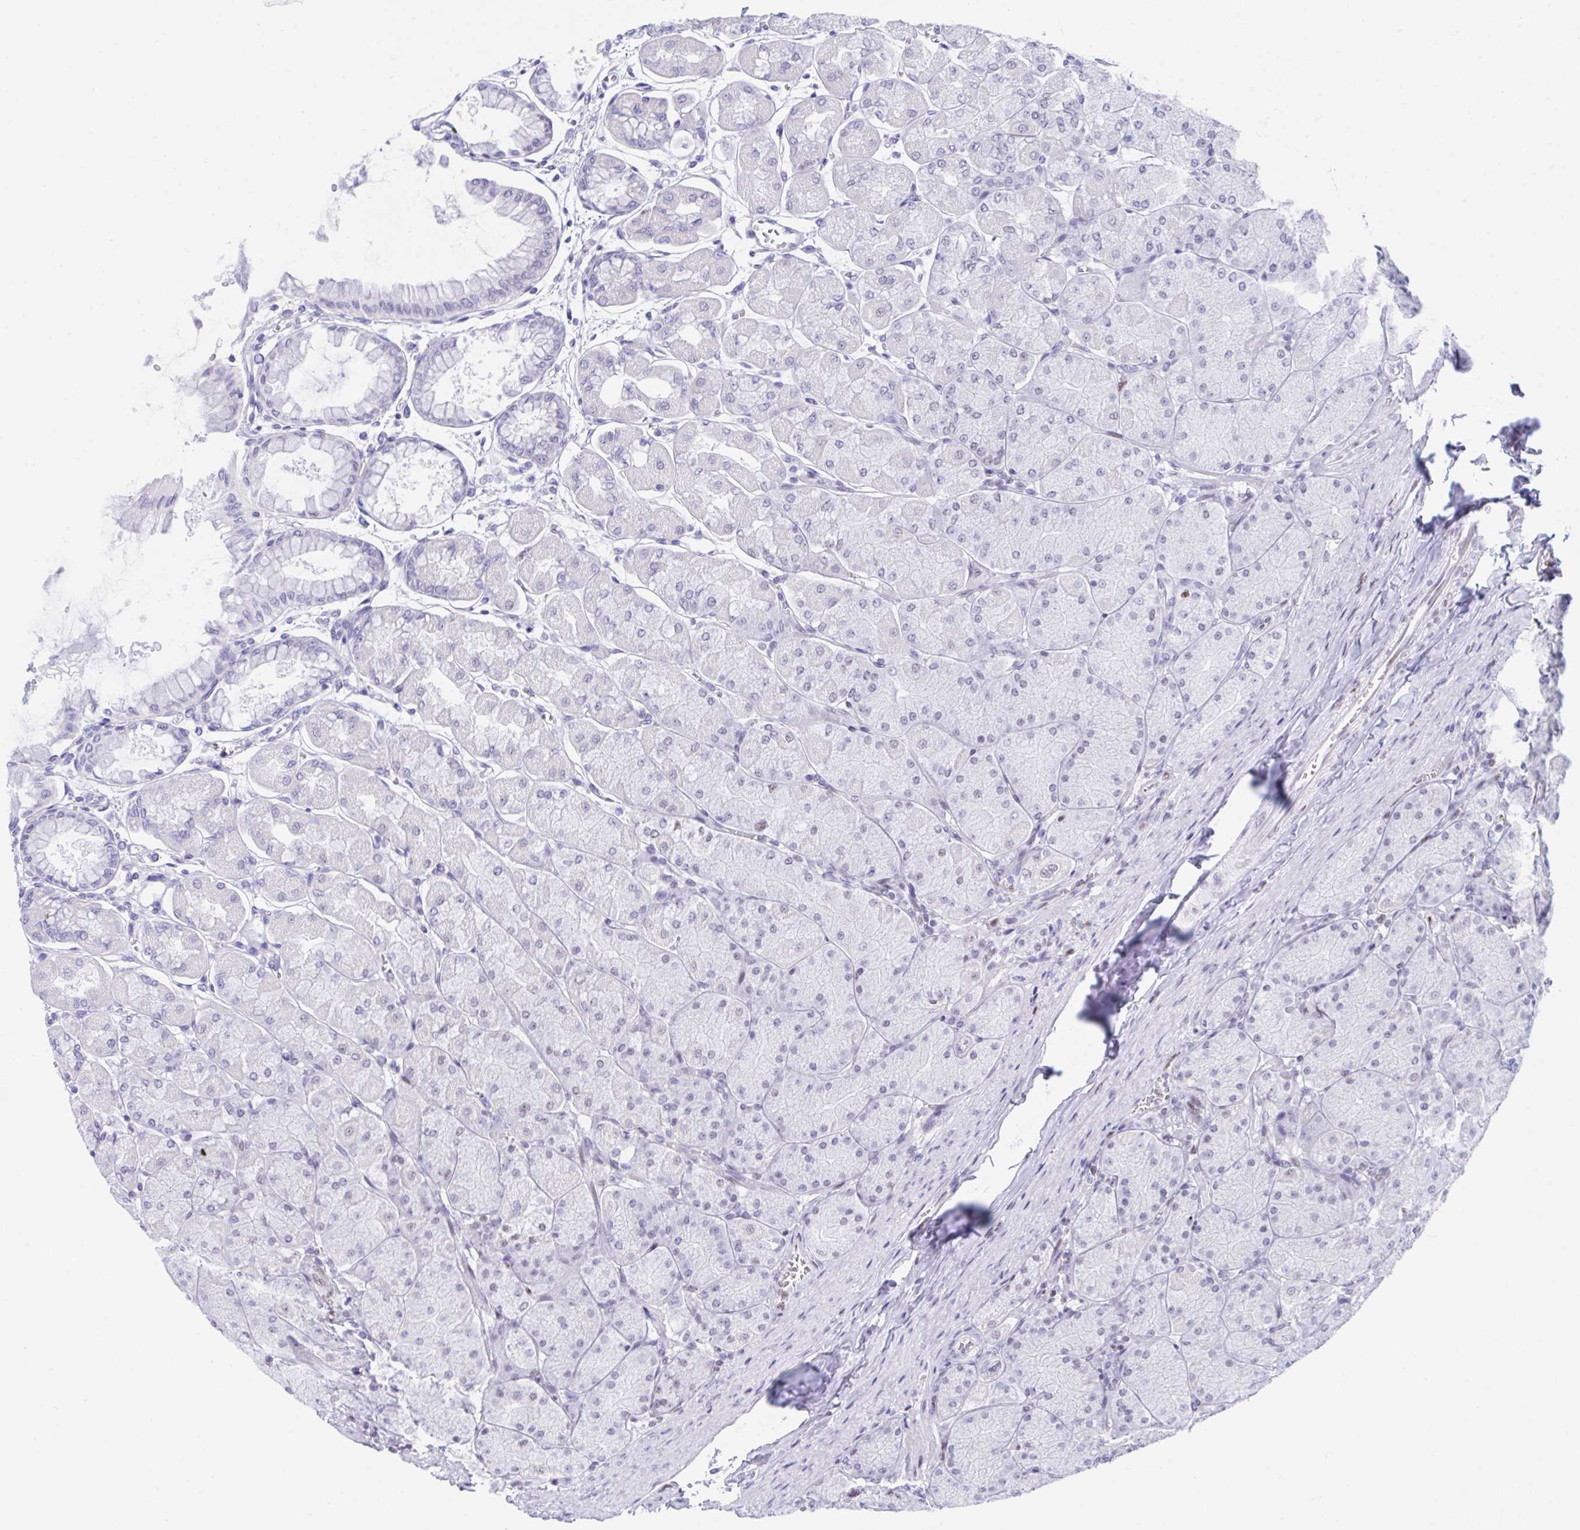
{"staining": {"intensity": "strong", "quantity": "25%-75%", "location": "nuclear"}, "tissue": "stomach", "cell_type": "Glandular cells", "image_type": "normal", "snomed": [{"axis": "morphology", "description": "Normal tissue, NOS"}, {"axis": "topography", "description": "Stomach, upper"}], "caption": "Protein expression analysis of unremarkable human stomach reveals strong nuclear expression in approximately 25%-75% of glandular cells. Using DAB (3,3'-diaminobenzidine) (brown) and hematoxylin (blue) stains, captured at high magnification using brightfield microscopy.", "gene": "IKZF2", "patient": {"sex": "female", "age": 56}}